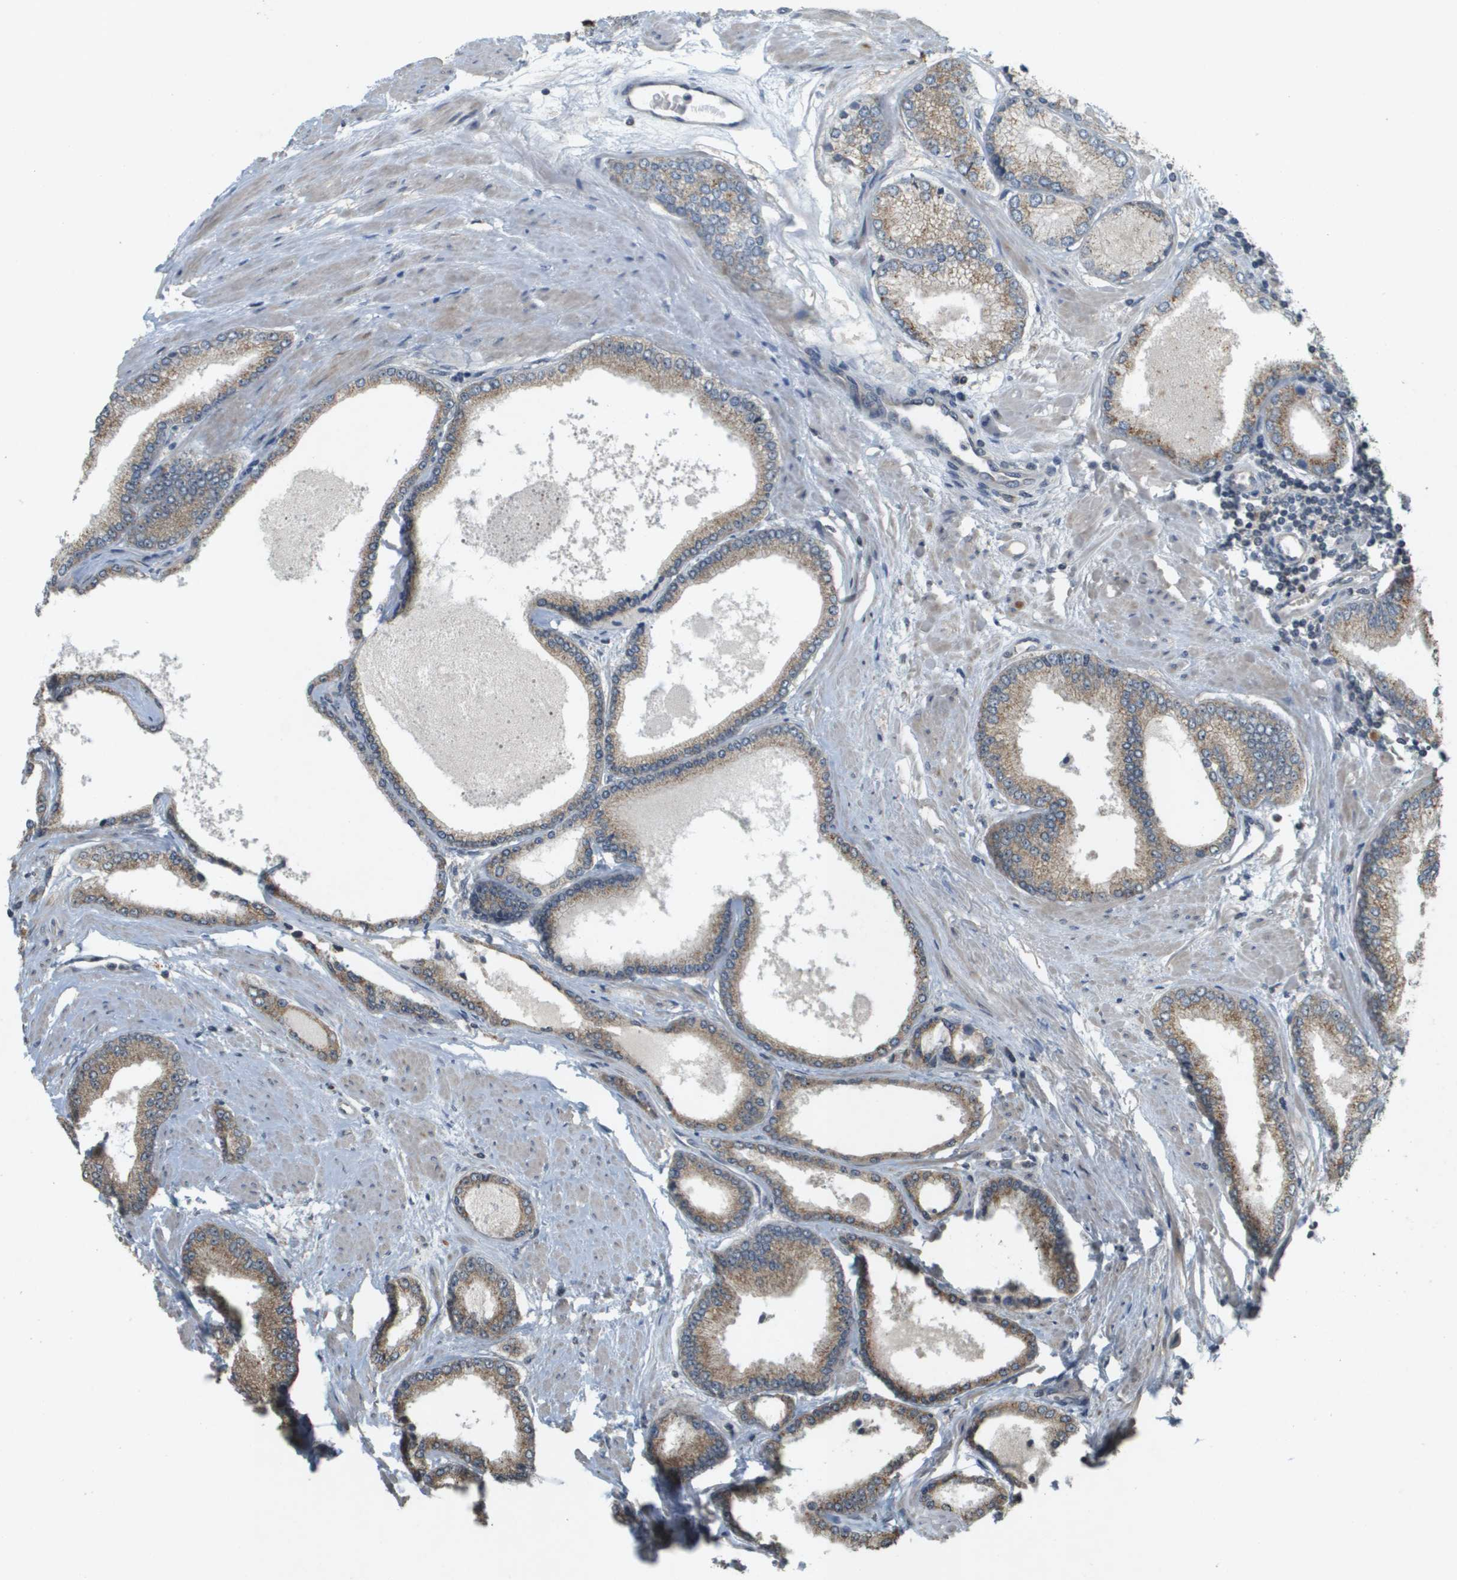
{"staining": {"intensity": "moderate", "quantity": ">75%", "location": "cytoplasmic/membranous"}, "tissue": "prostate cancer", "cell_type": "Tumor cells", "image_type": "cancer", "snomed": [{"axis": "morphology", "description": "Adenocarcinoma, High grade"}, {"axis": "topography", "description": "Prostate"}], "caption": "Immunohistochemical staining of human prostate cancer (high-grade adenocarcinoma) demonstrates medium levels of moderate cytoplasmic/membranous positivity in approximately >75% of tumor cells.", "gene": "RAB21", "patient": {"sex": "male", "age": 61}}